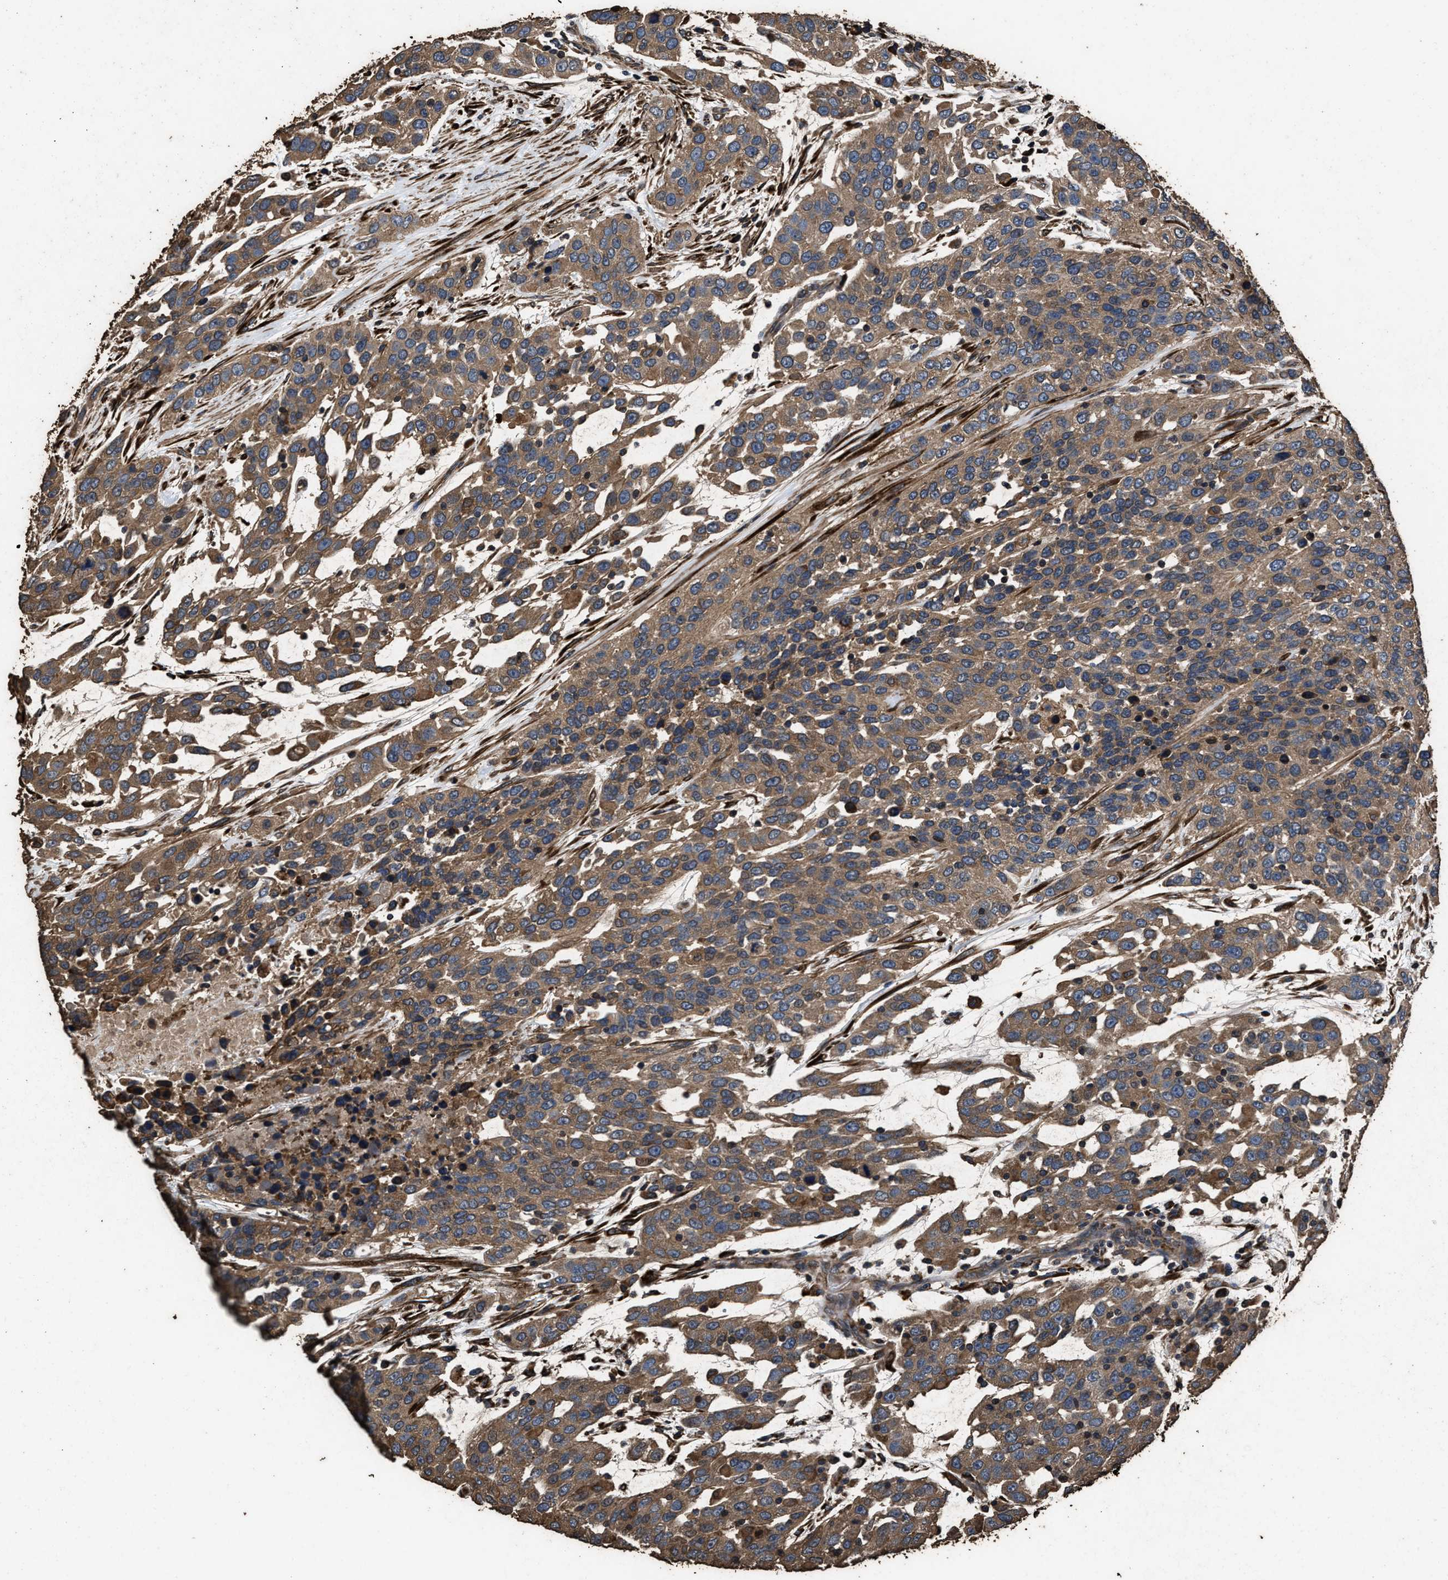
{"staining": {"intensity": "moderate", "quantity": ">75%", "location": "cytoplasmic/membranous"}, "tissue": "urothelial cancer", "cell_type": "Tumor cells", "image_type": "cancer", "snomed": [{"axis": "morphology", "description": "Urothelial carcinoma, High grade"}, {"axis": "topography", "description": "Urinary bladder"}], "caption": "Brown immunohistochemical staining in human urothelial cancer demonstrates moderate cytoplasmic/membranous staining in about >75% of tumor cells.", "gene": "ZMYND19", "patient": {"sex": "female", "age": 80}}